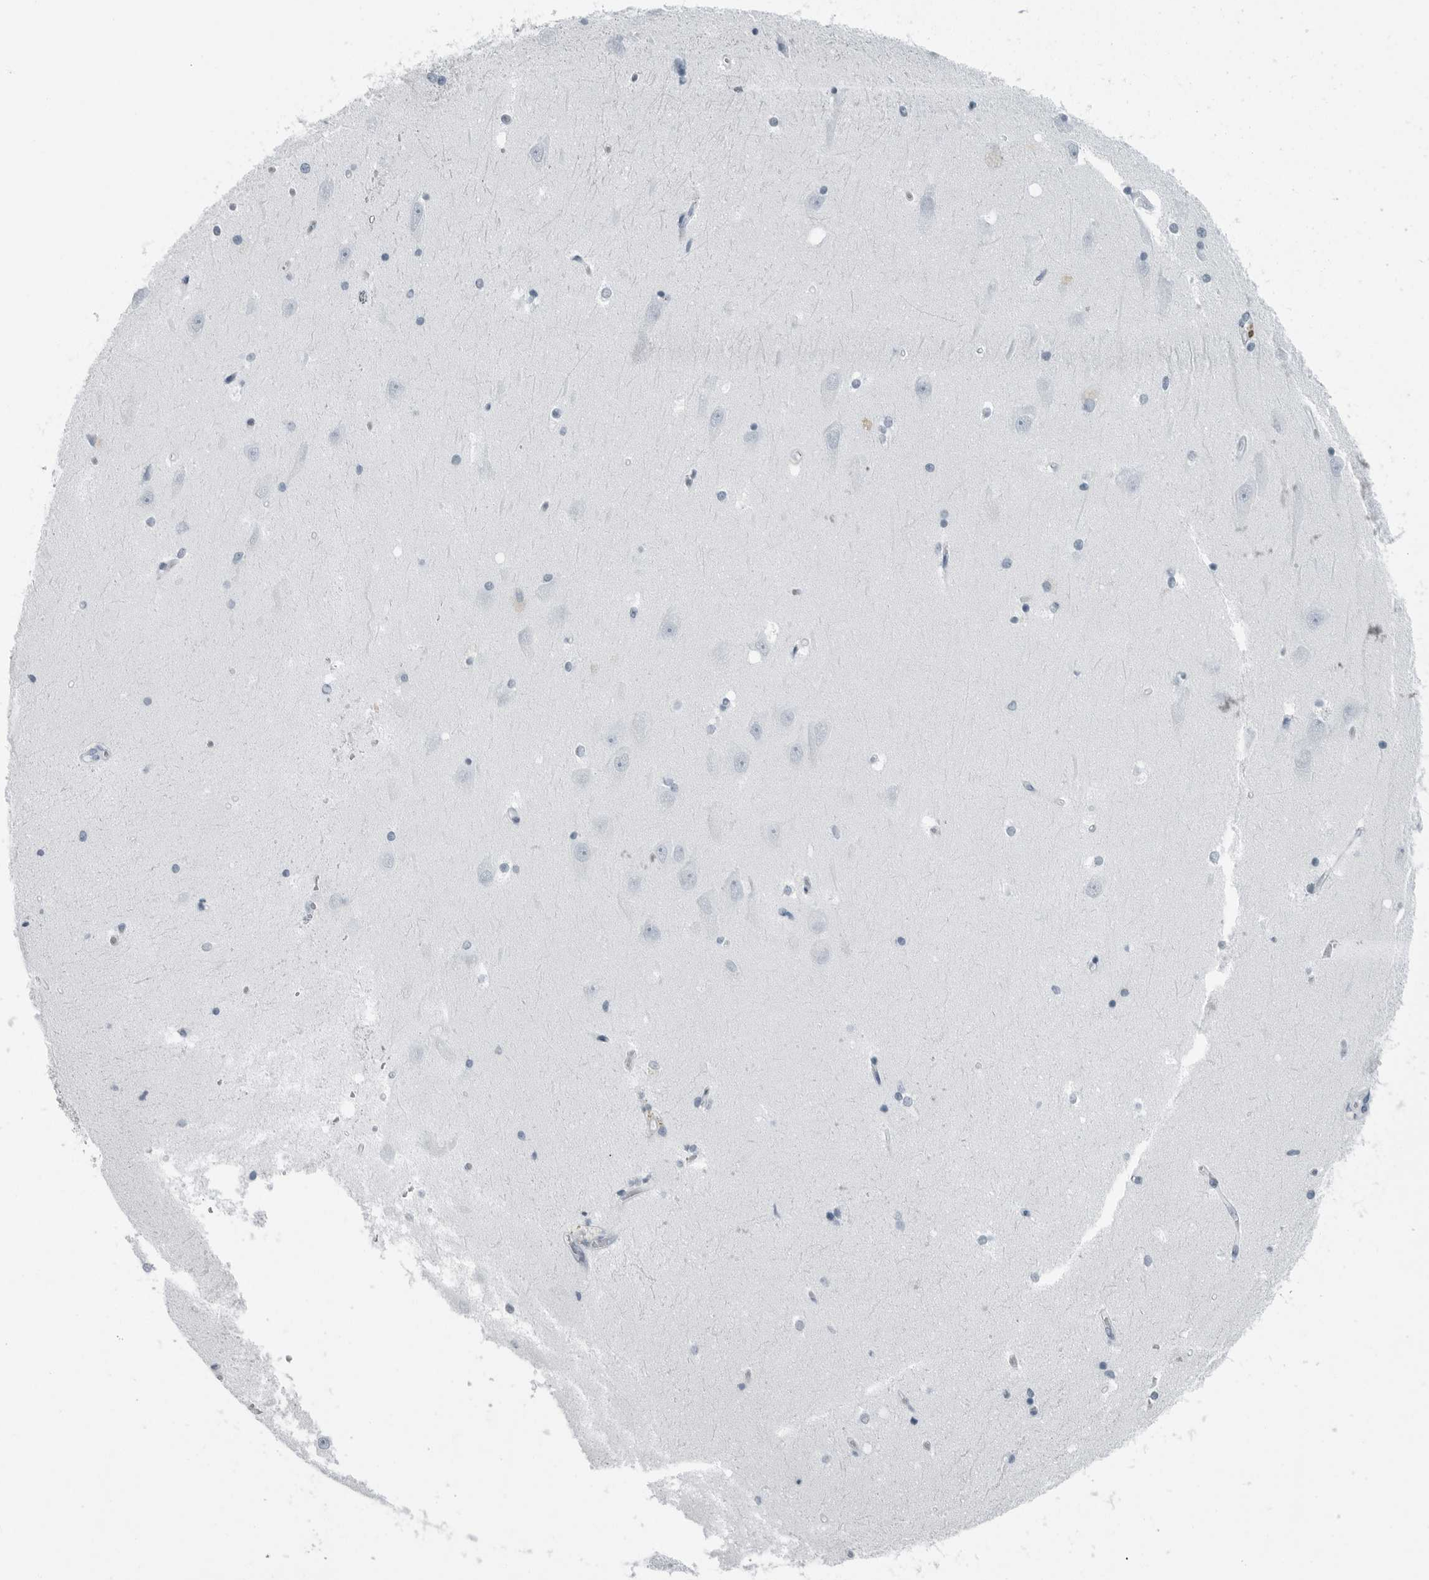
{"staining": {"intensity": "negative", "quantity": "none", "location": "none"}, "tissue": "hippocampus", "cell_type": "Glial cells", "image_type": "normal", "snomed": [{"axis": "morphology", "description": "Normal tissue, NOS"}, {"axis": "topography", "description": "Hippocampus"}], "caption": "Glial cells are negative for brown protein staining in benign hippocampus. (DAB (3,3'-diaminobenzidine) IHC visualized using brightfield microscopy, high magnification).", "gene": "FABP6", "patient": {"sex": "male", "age": 45}}